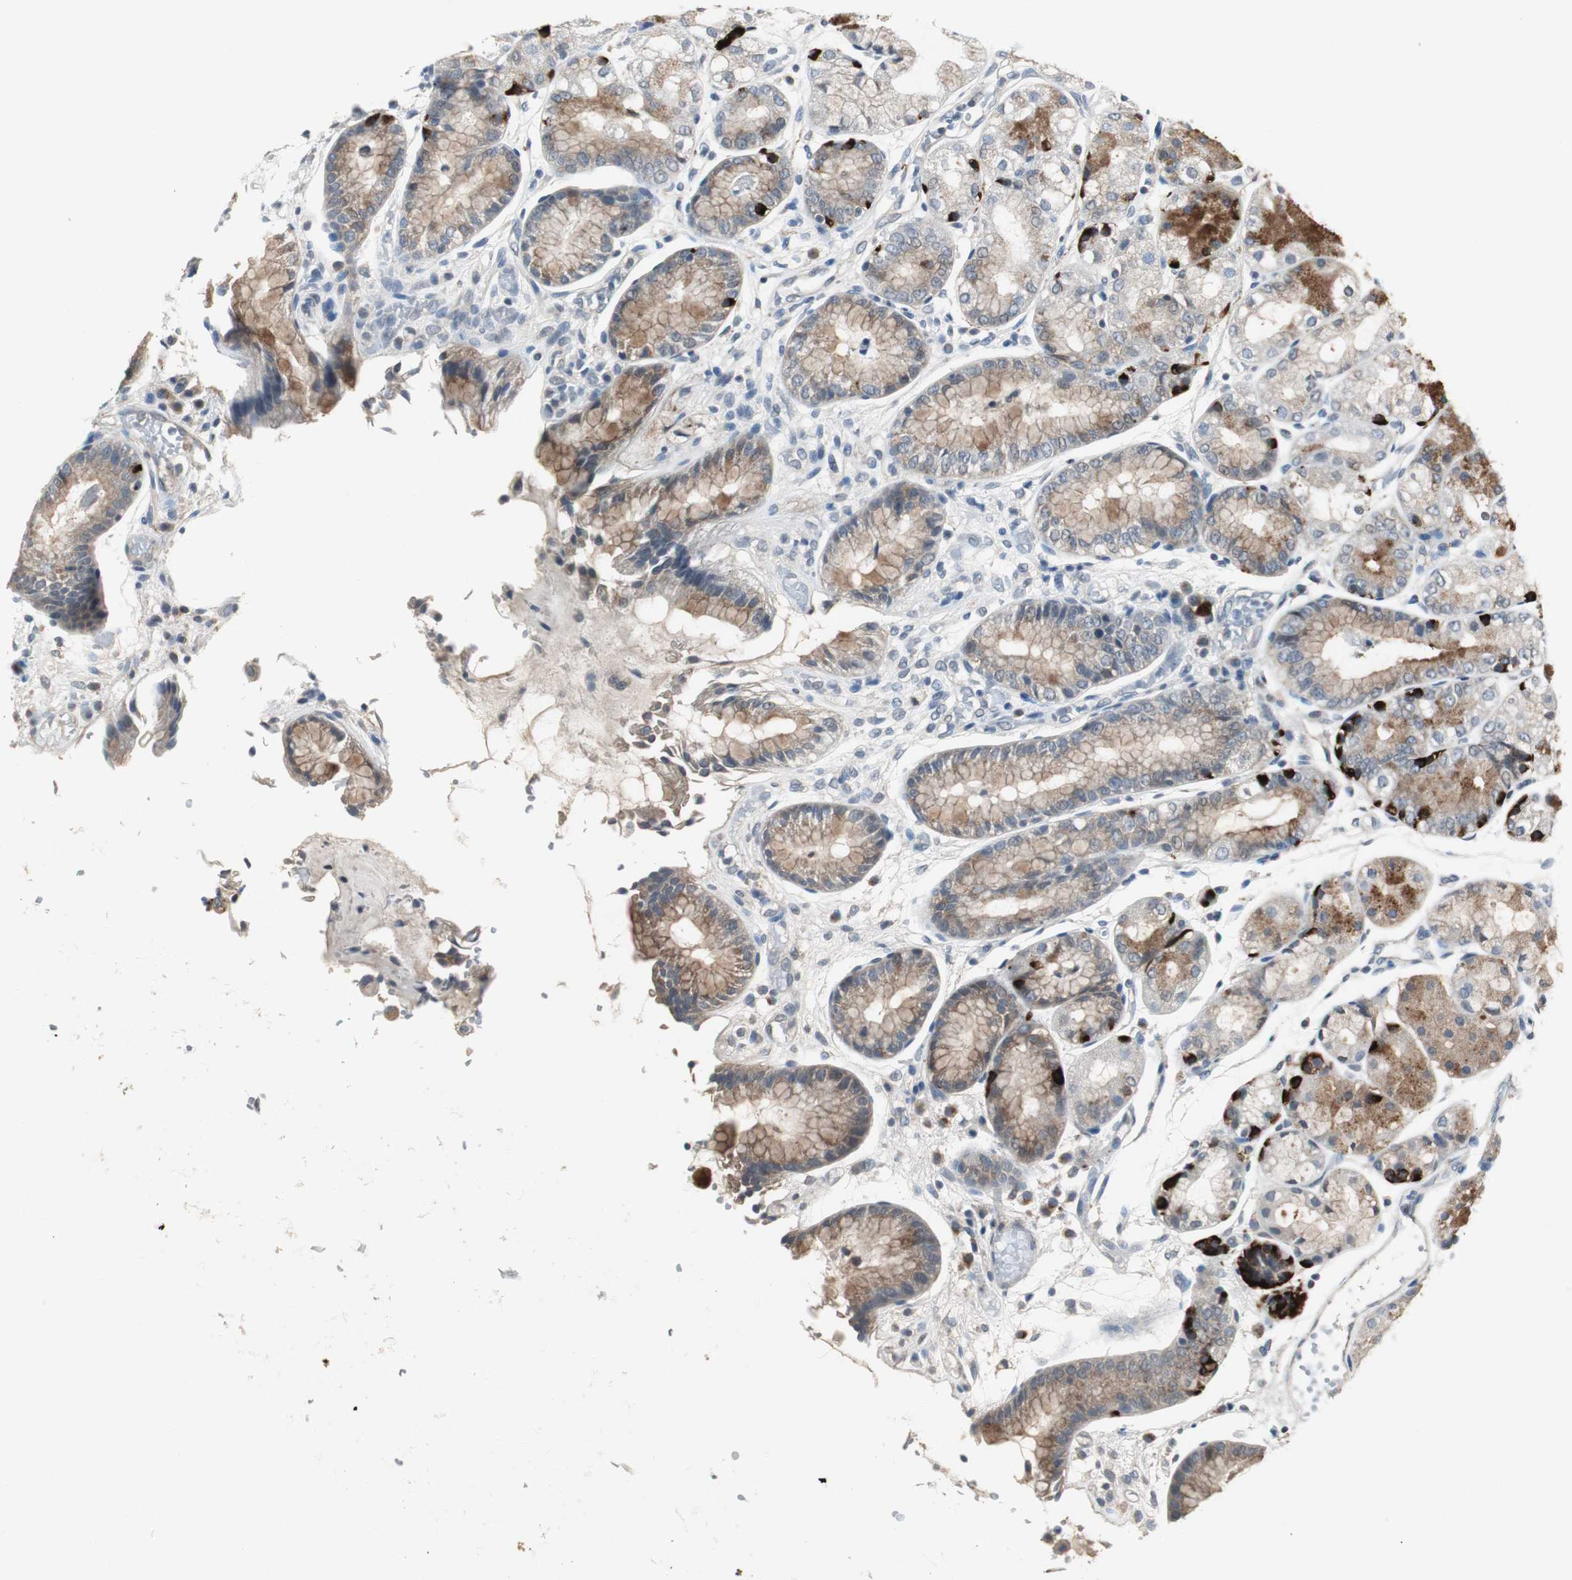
{"staining": {"intensity": "strong", "quantity": "25%-75%", "location": "cytoplasmic/membranous"}, "tissue": "stomach", "cell_type": "Glandular cells", "image_type": "normal", "snomed": [{"axis": "morphology", "description": "Normal tissue, NOS"}, {"axis": "topography", "description": "Stomach, upper"}], "caption": "A high amount of strong cytoplasmic/membranous staining is seen in approximately 25%-75% of glandular cells in normal stomach. (DAB (3,3'-diaminobenzidine) IHC, brown staining for protein, blue staining for nuclei).", "gene": "PTPRN2", "patient": {"sex": "male", "age": 72}}